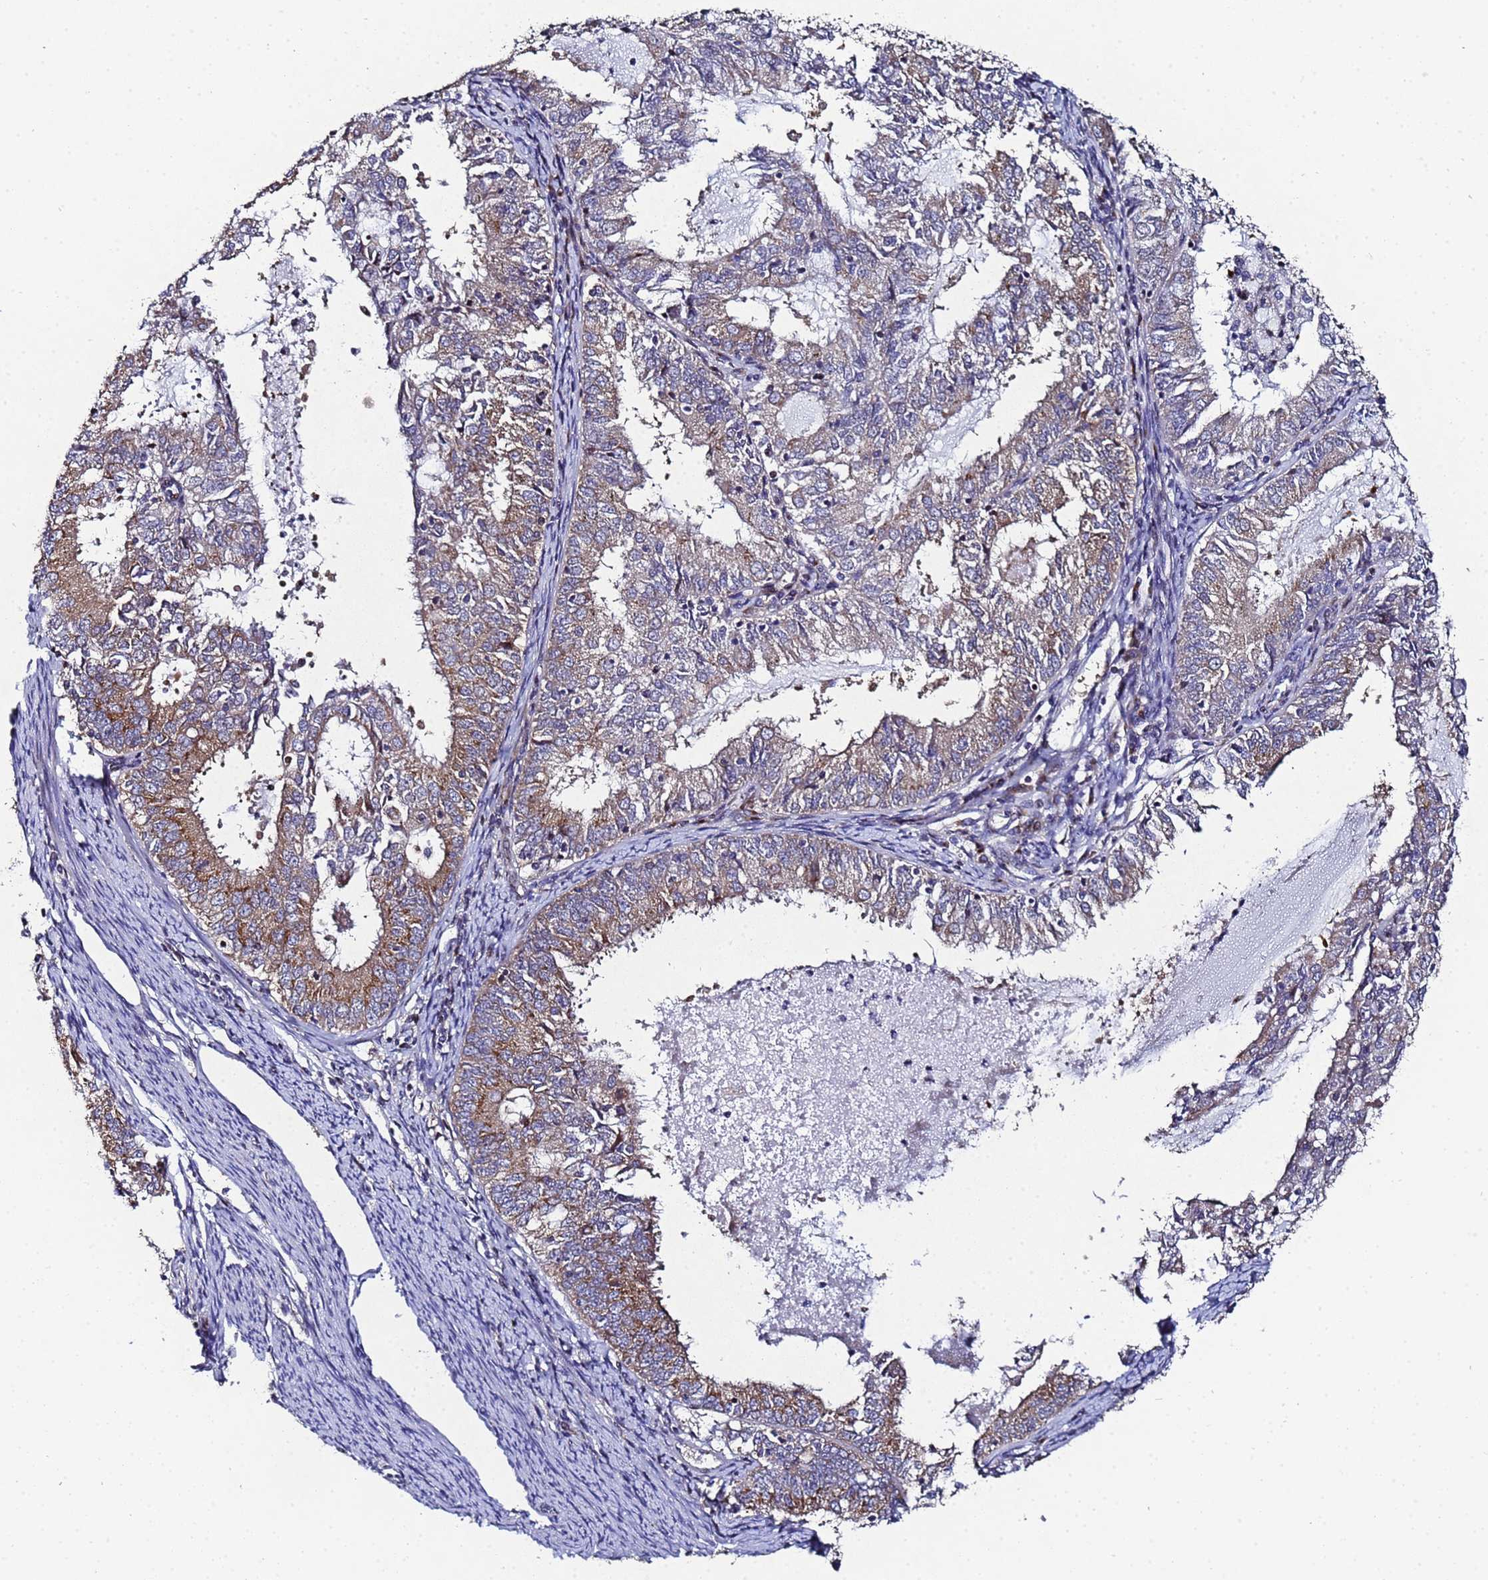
{"staining": {"intensity": "moderate", "quantity": "25%-75%", "location": "cytoplasmic/membranous"}, "tissue": "endometrial cancer", "cell_type": "Tumor cells", "image_type": "cancer", "snomed": [{"axis": "morphology", "description": "Adenocarcinoma, NOS"}, {"axis": "topography", "description": "Endometrium"}], "caption": "Immunohistochemical staining of endometrial cancer (adenocarcinoma) exhibits moderate cytoplasmic/membranous protein staining in about 25%-75% of tumor cells.", "gene": "NSUN6", "patient": {"sex": "female", "age": 57}}